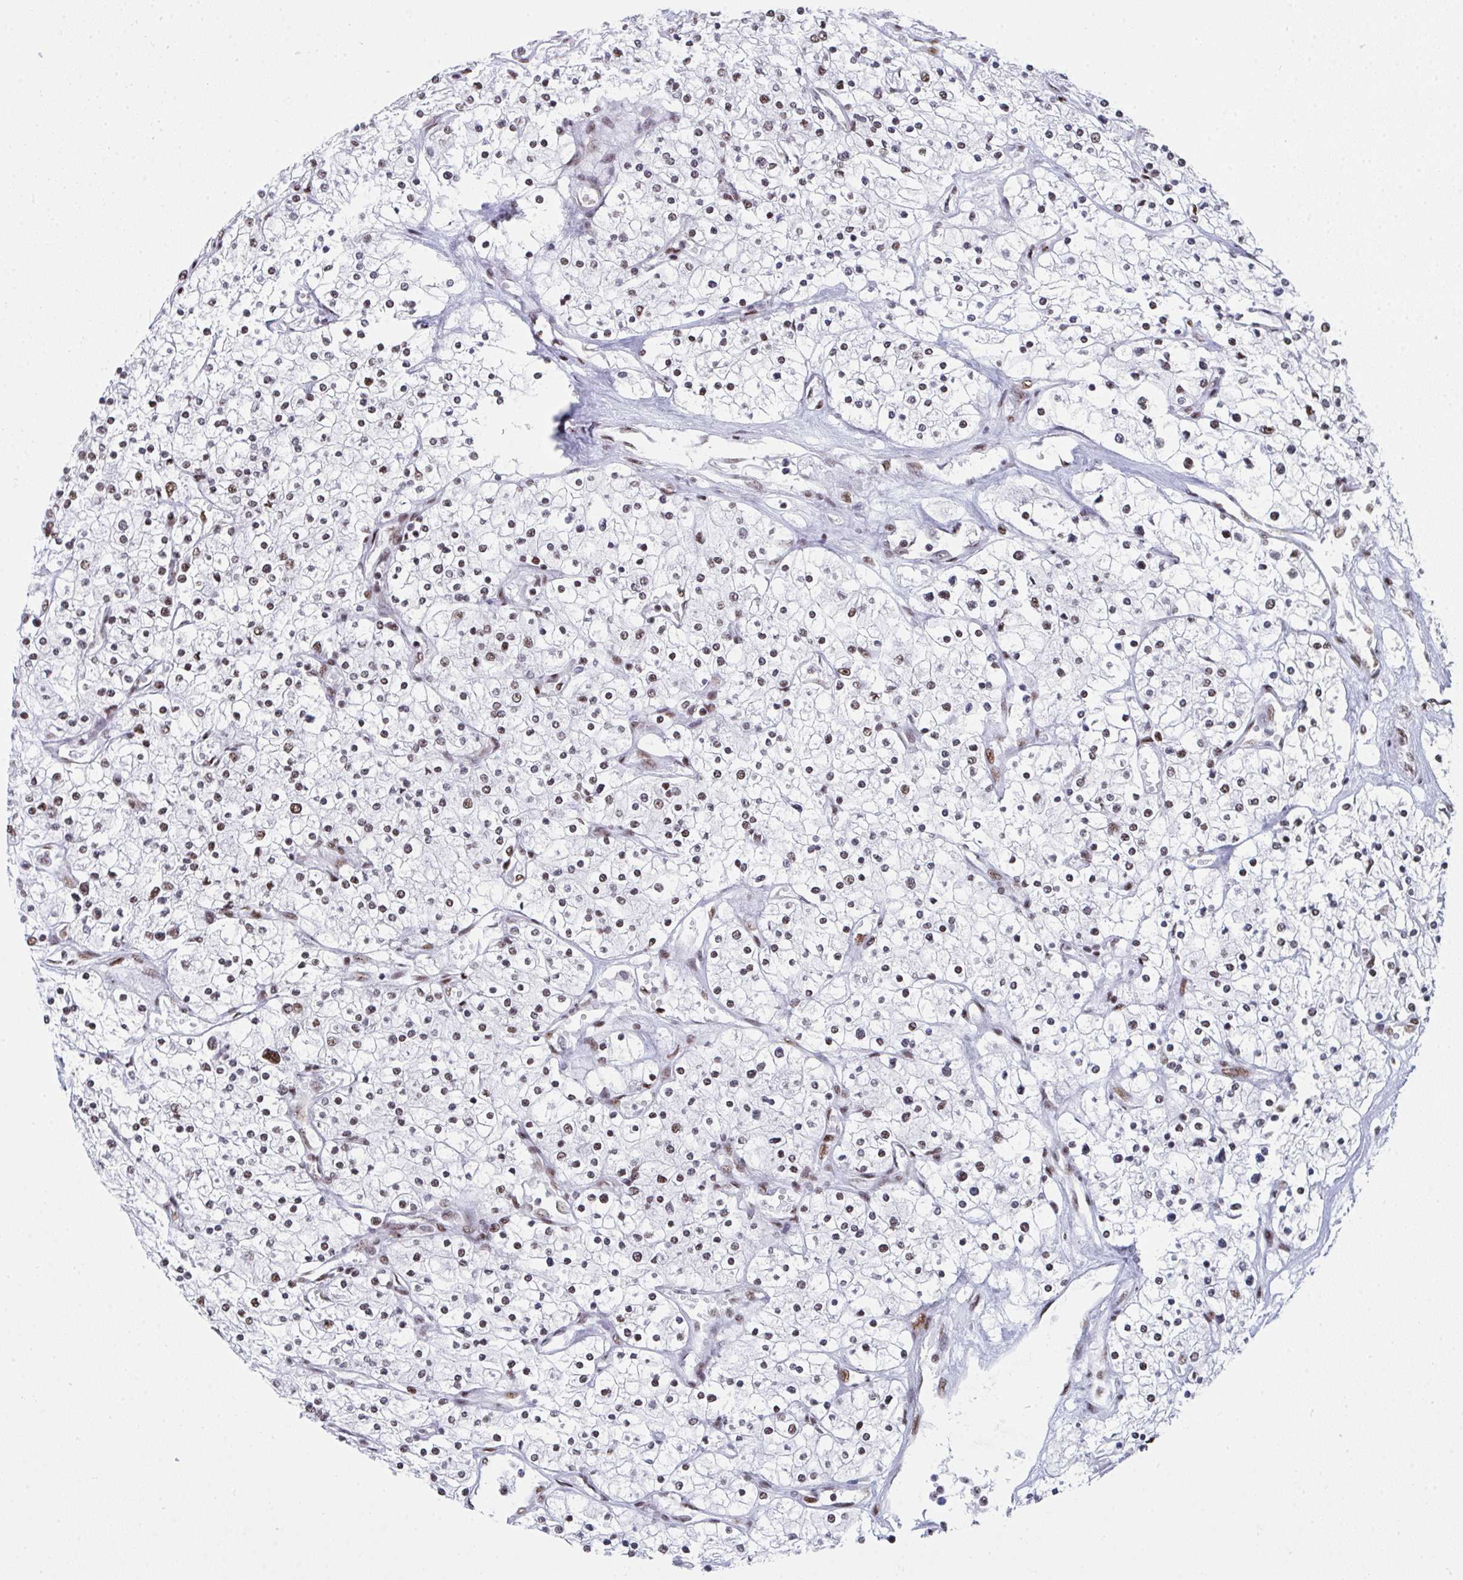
{"staining": {"intensity": "weak", "quantity": "<25%", "location": "nuclear"}, "tissue": "renal cancer", "cell_type": "Tumor cells", "image_type": "cancer", "snomed": [{"axis": "morphology", "description": "Adenocarcinoma, NOS"}, {"axis": "topography", "description": "Kidney"}], "caption": "High magnification brightfield microscopy of adenocarcinoma (renal) stained with DAB (brown) and counterstained with hematoxylin (blue): tumor cells show no significant staining.", "gene": "SNRNP70", "patient": {"sex": "male", "age": 80}}